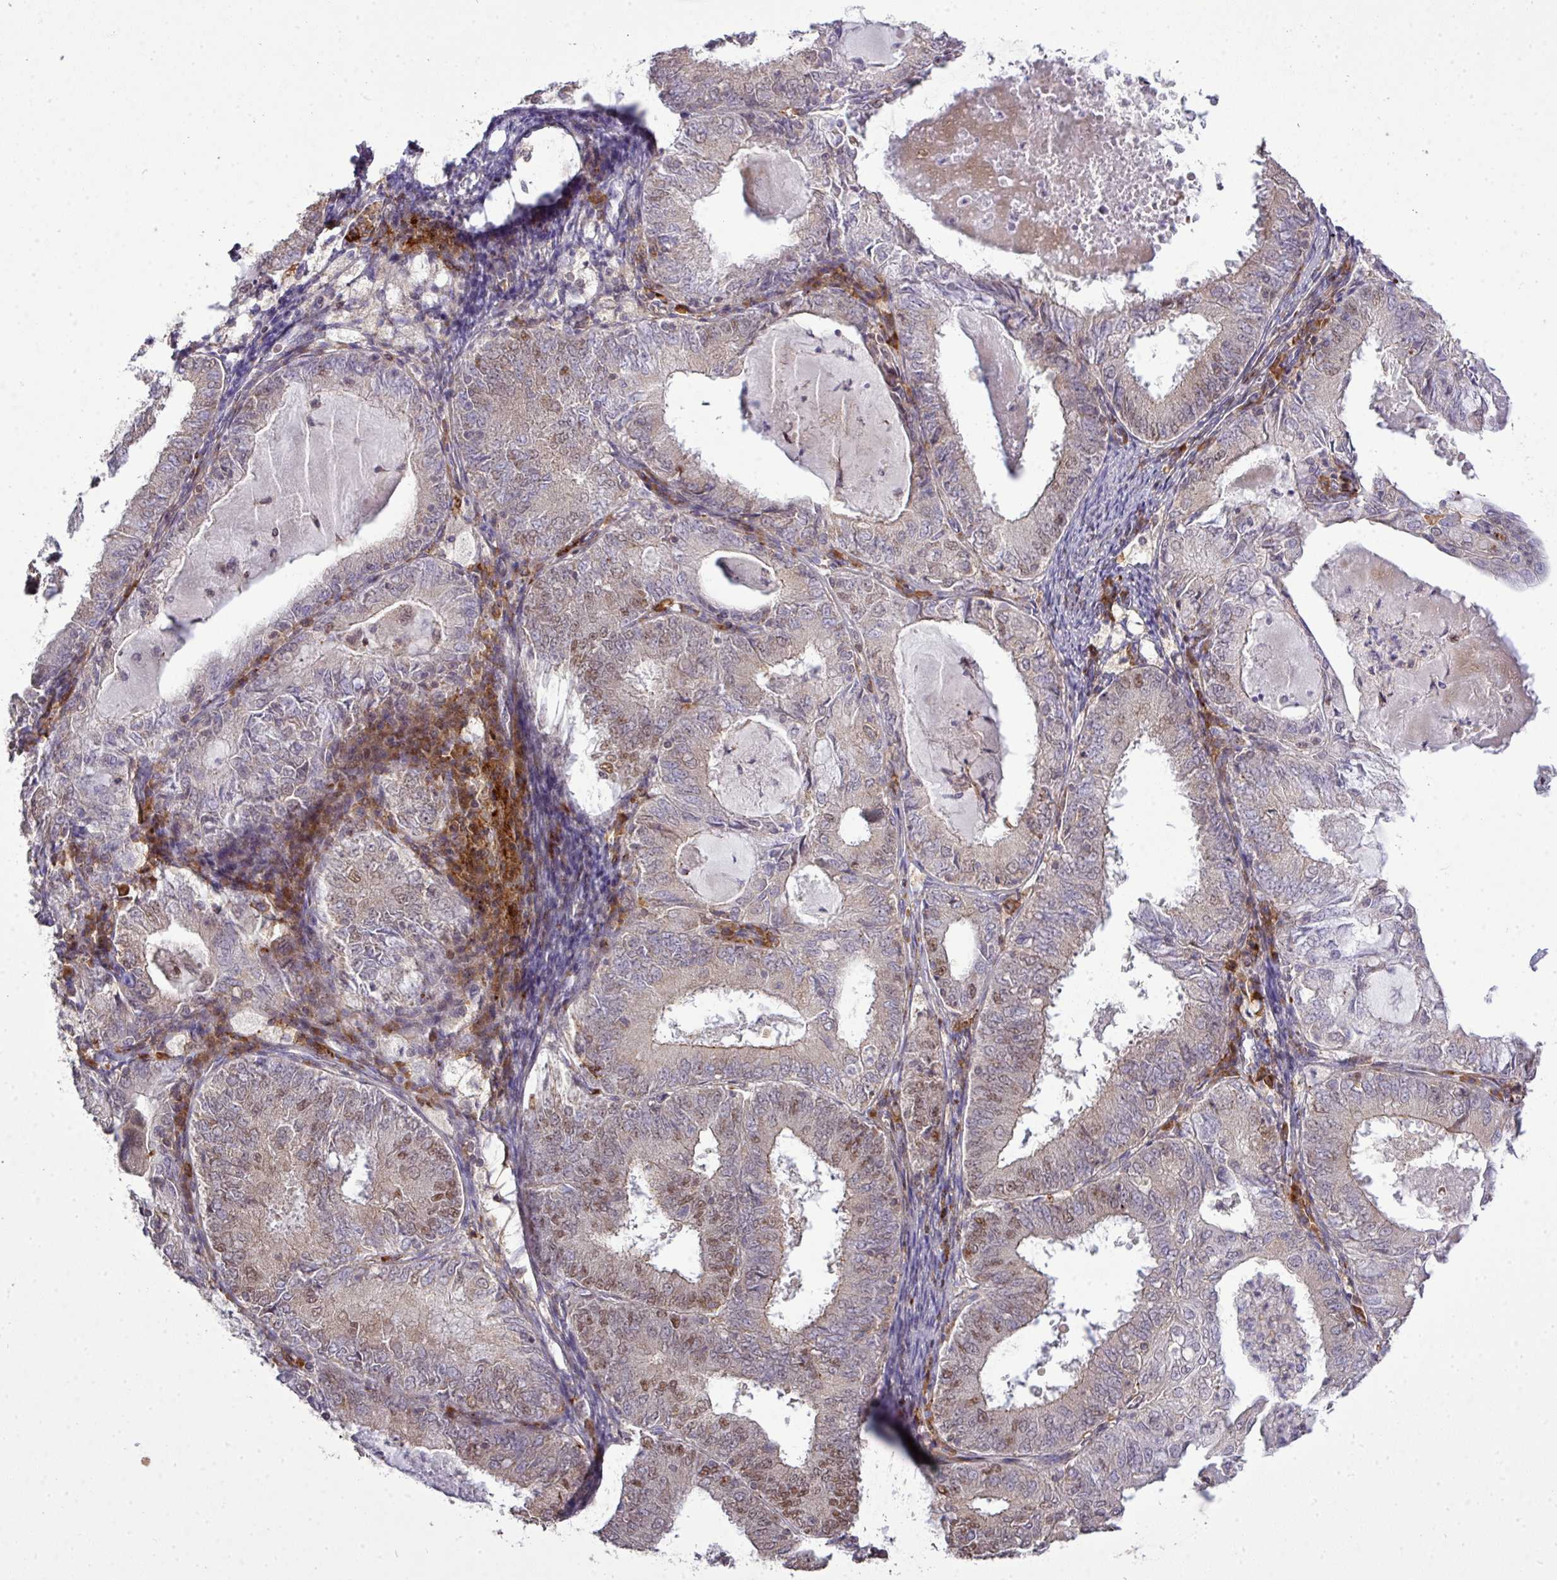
{"staining": {"intensity": "weak", "quantity": "25%-75%", "location": "nuclear"}, "tissue": "endometrial cancer", "cell_type": "Tumor cells", "image_type": "cancer", "snomed": [{"axis": "morphology", "description": "Adenocarcinoma, NOS"}, {"axis": "topography", "description": "Endometrium"}], "caption": "Immunohistochemistry (IHC) of human endometrial cancer demonstrates low levels of weak nuclear expression in about 25%-75% of tumor cells. The staining is performed using DAB brown chromogen to label protein expression. The nuclei are counter-stained blue using hematoxylin.", "gene": "TPRA1", "patient": {"sex": "female", "age": 57}}